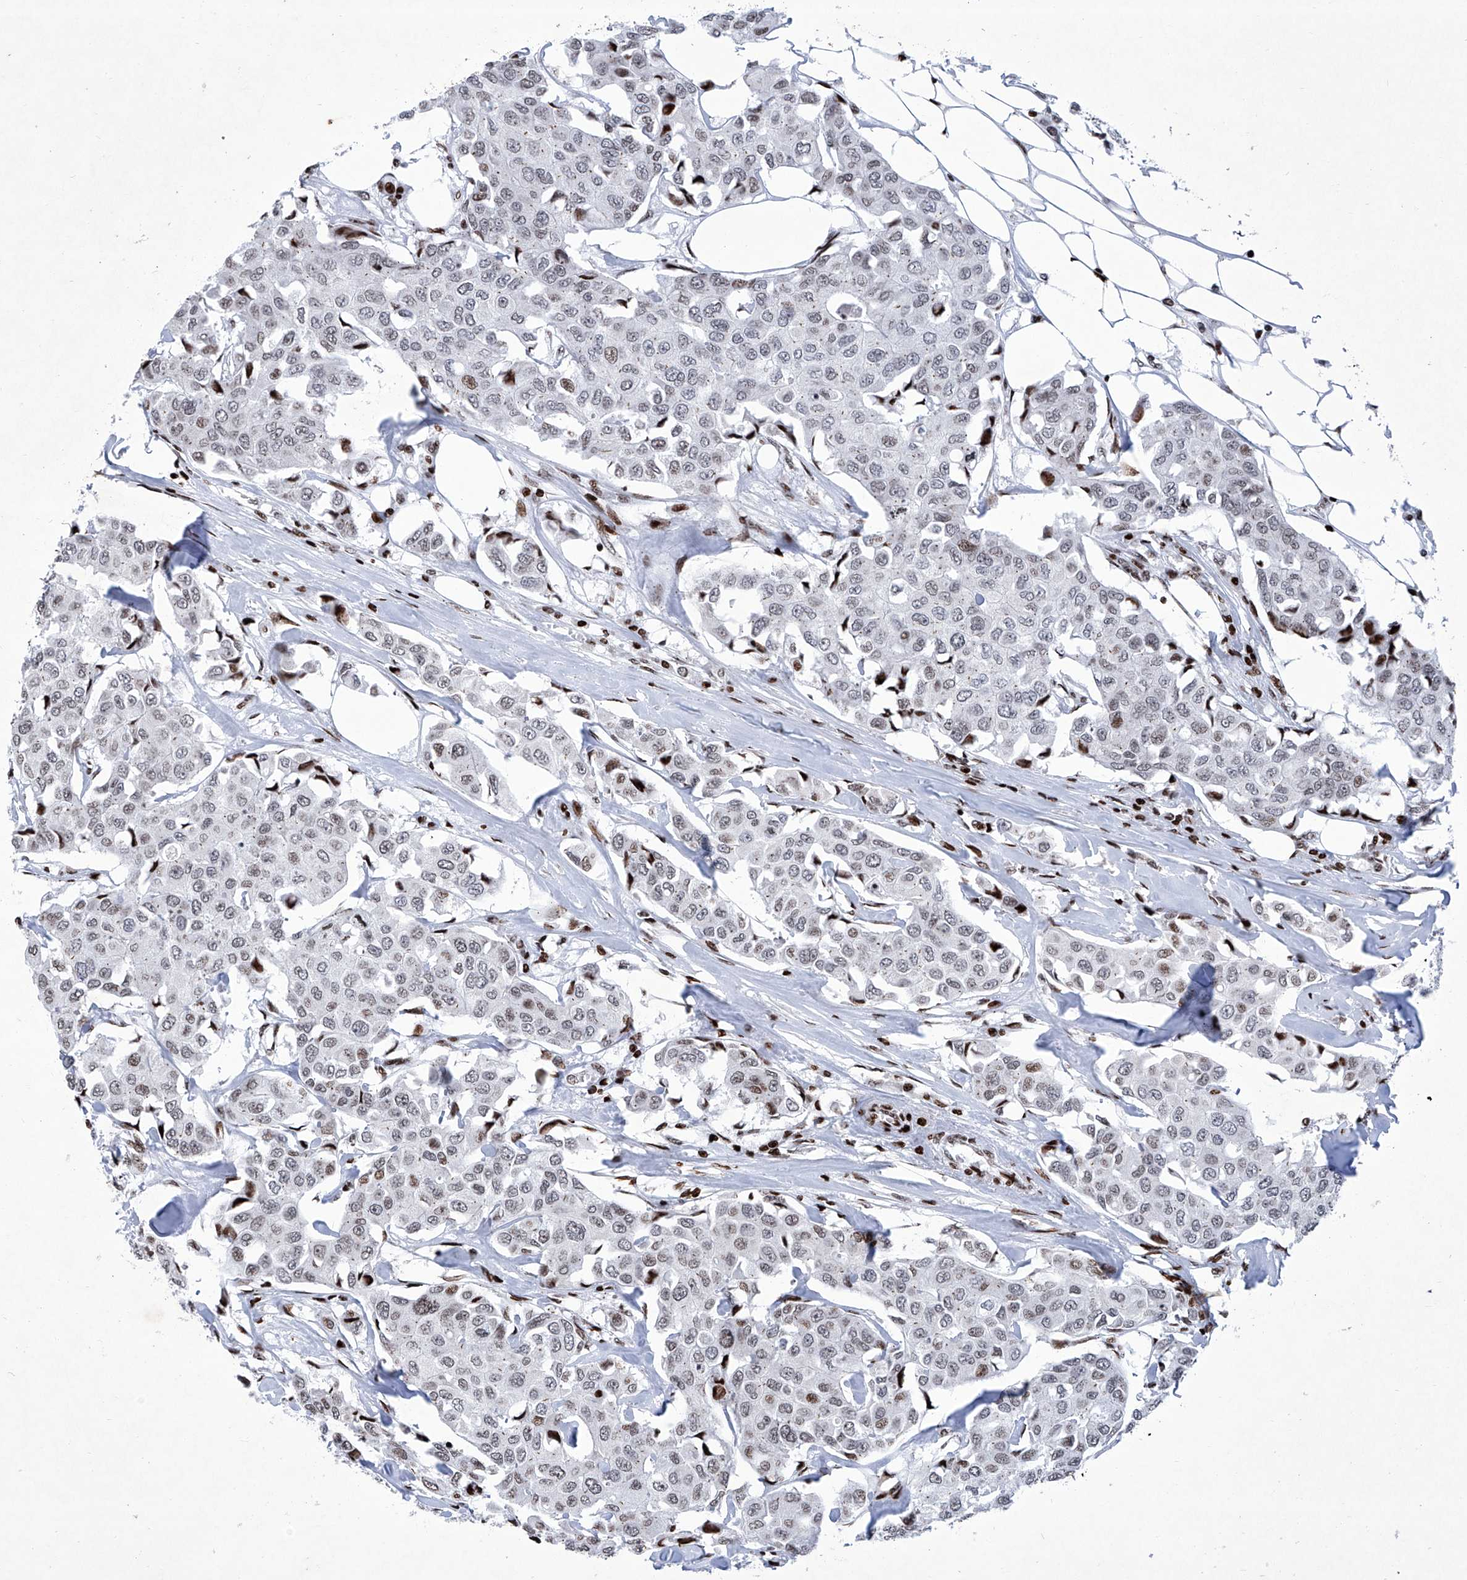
{"staining": {"intensity": "moderate", "quantity": "<25%", "location": "nuclear"}, "tissue": "breast cancer", "cell_type": "Tumor cells", "image_type": "cancer", "snomed": [{"axis": "morphology", "description": "Duct carcinoma"}, {"axis": "topography", "description": "Breast"}], "caption": "A histopathology image showing moderate nuclear expression in about <25% of tumor cells in breast intraductal carcinoma, as visualized by brown immunohistochemical staining.", "gene": "HEY2", "patient": {"sex": "female", "age": 80}}